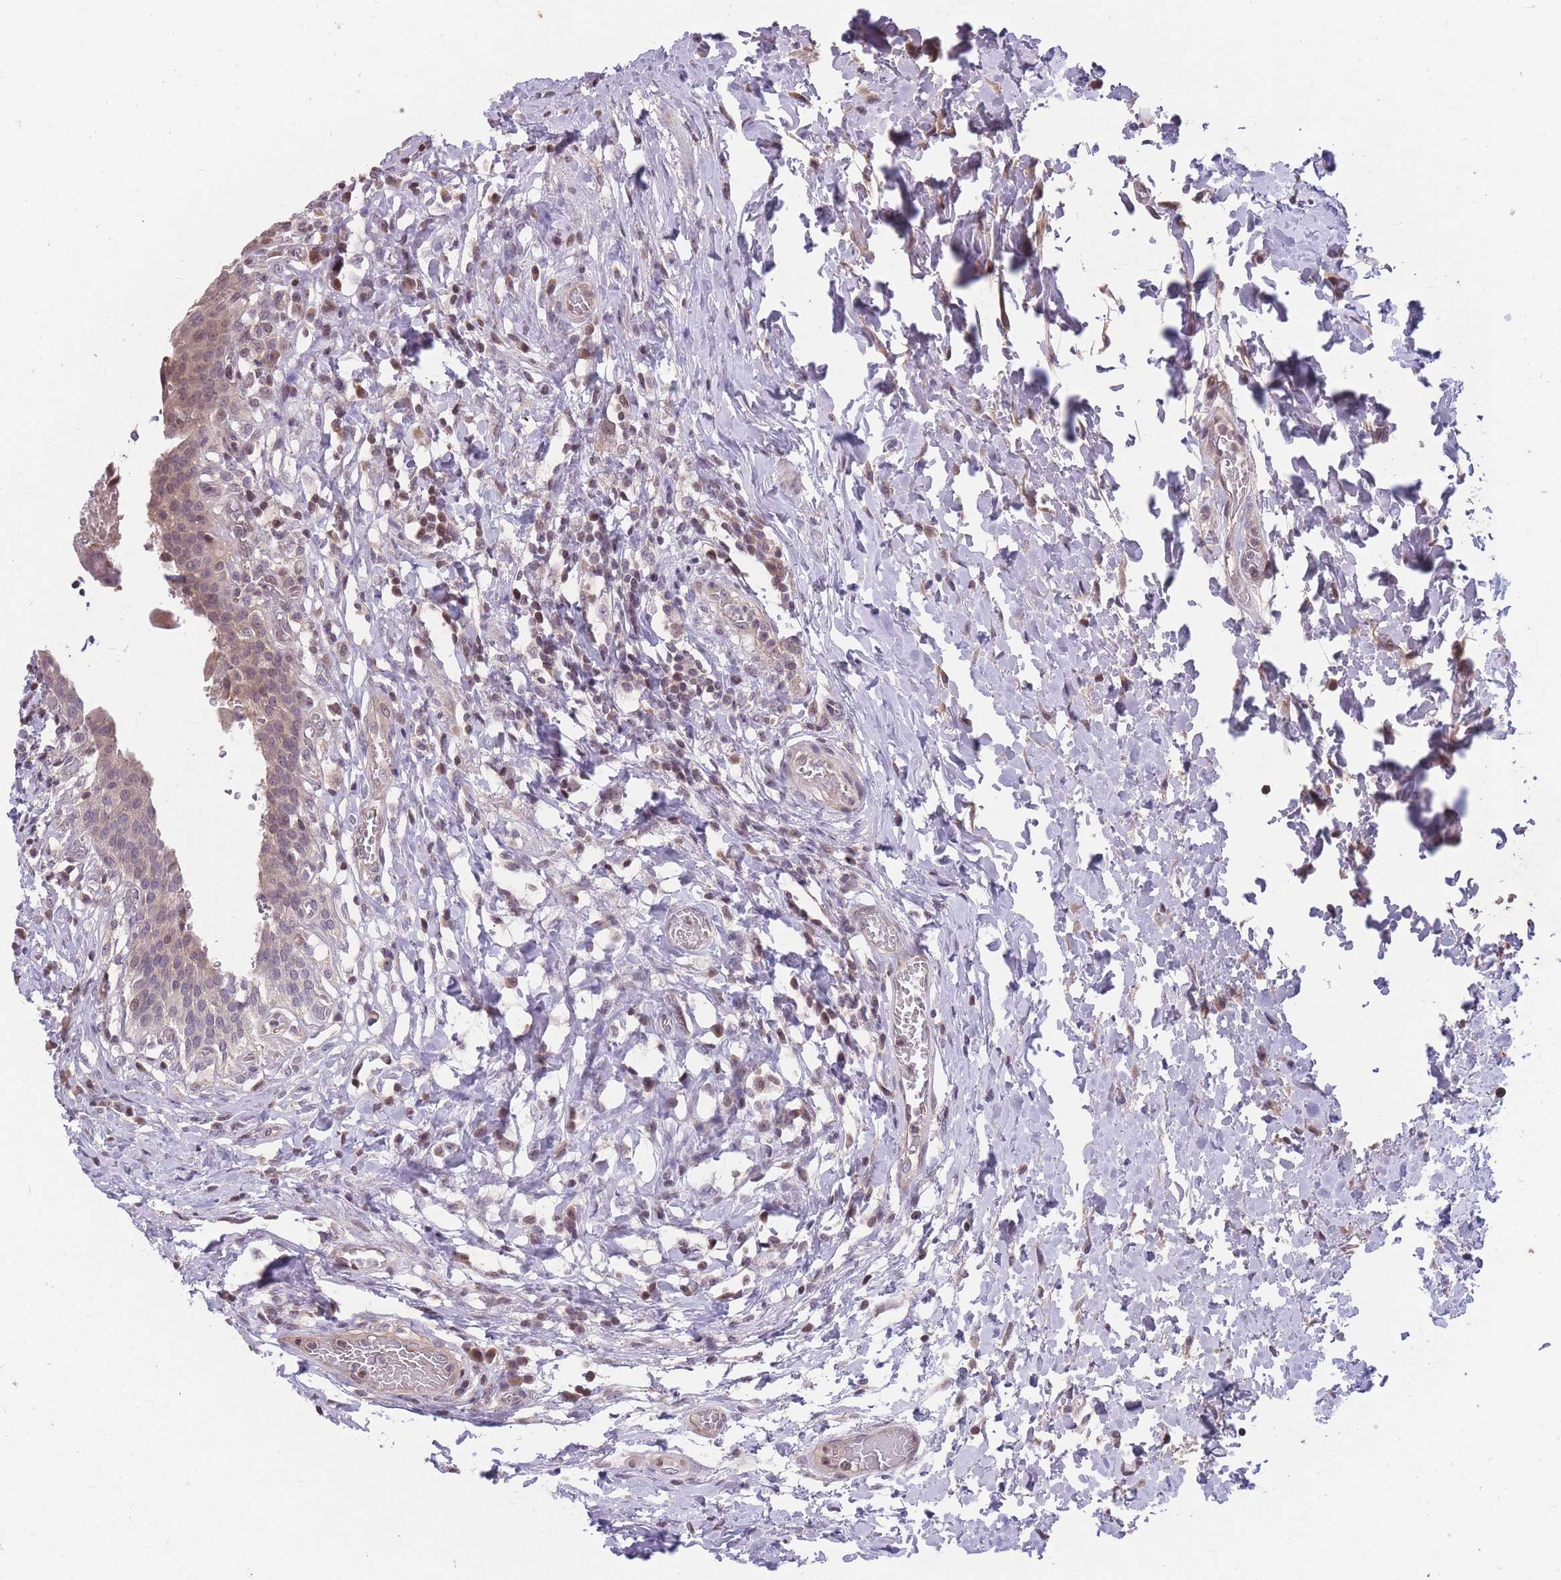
{"staining": {"intensity": "weak", "quantity": "25%-75%", "location": "cytoplasmic/membranous,nuclear"}, "tissue": "urinary bladder", "cell_type": "Urothelial cells", "image_type": "normal", "snomed": [{"axis": "morphology", "description": "Normal tissue, NOS"}, {"axis": "morphology", "description": "Inflammation, NOS"}, {"axis": "topography", "description": "Urinary bladder"}], "caption": "Immunohistochemistry (IHC) photomicrograph of normal urinary bladder: urinary bladder stained using immunohistochemistry exhibits low levels of weak protein expression localized specifically in the cytoplasmic/membranous,nuclear of urothelial cells, appearing as a cytoplasmic/membranous,nuclear brown color.", "gene": "GGT5", "patient": {"sex": "male", "age": 64}}